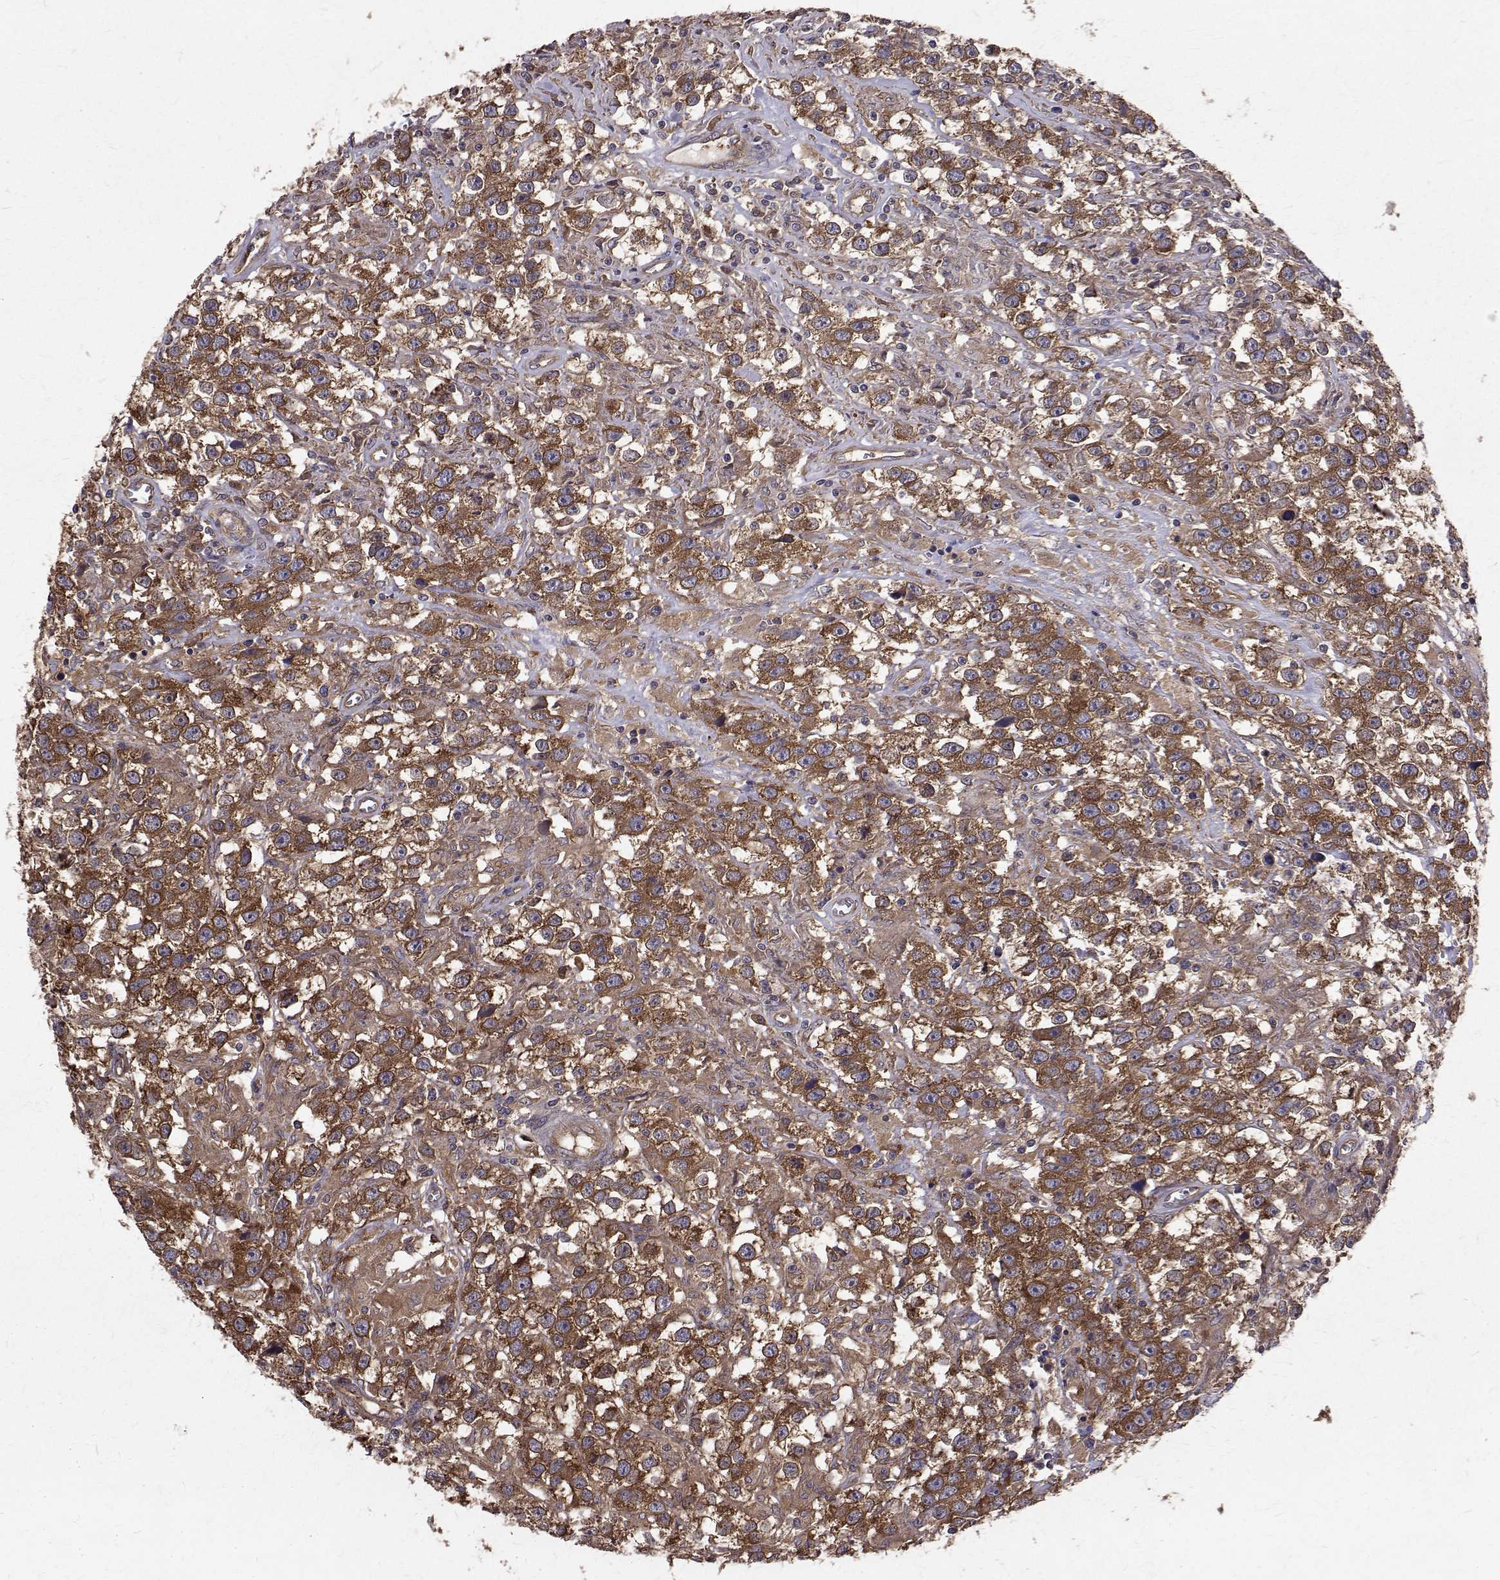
{"staining": {"intensity": "strong", "quantity": ">75%", "location": "cytoplasmic/membranous"}, "tissue": "testis cancer", "cell_type": "Tumor cells", "image_type": "cancer", "snomed": [{"axis": "morphology", "description": "Seminoma, NOS"}, {"axis": "topography", "description": "Testis"}], "caption": "A histopathology image of human testis cancer stained for a protein shows strong cytoplasmic/membranous brown staining in tumor cells.", "gene": "FARSB", "patient": {"sex": "male", "age": 43}}